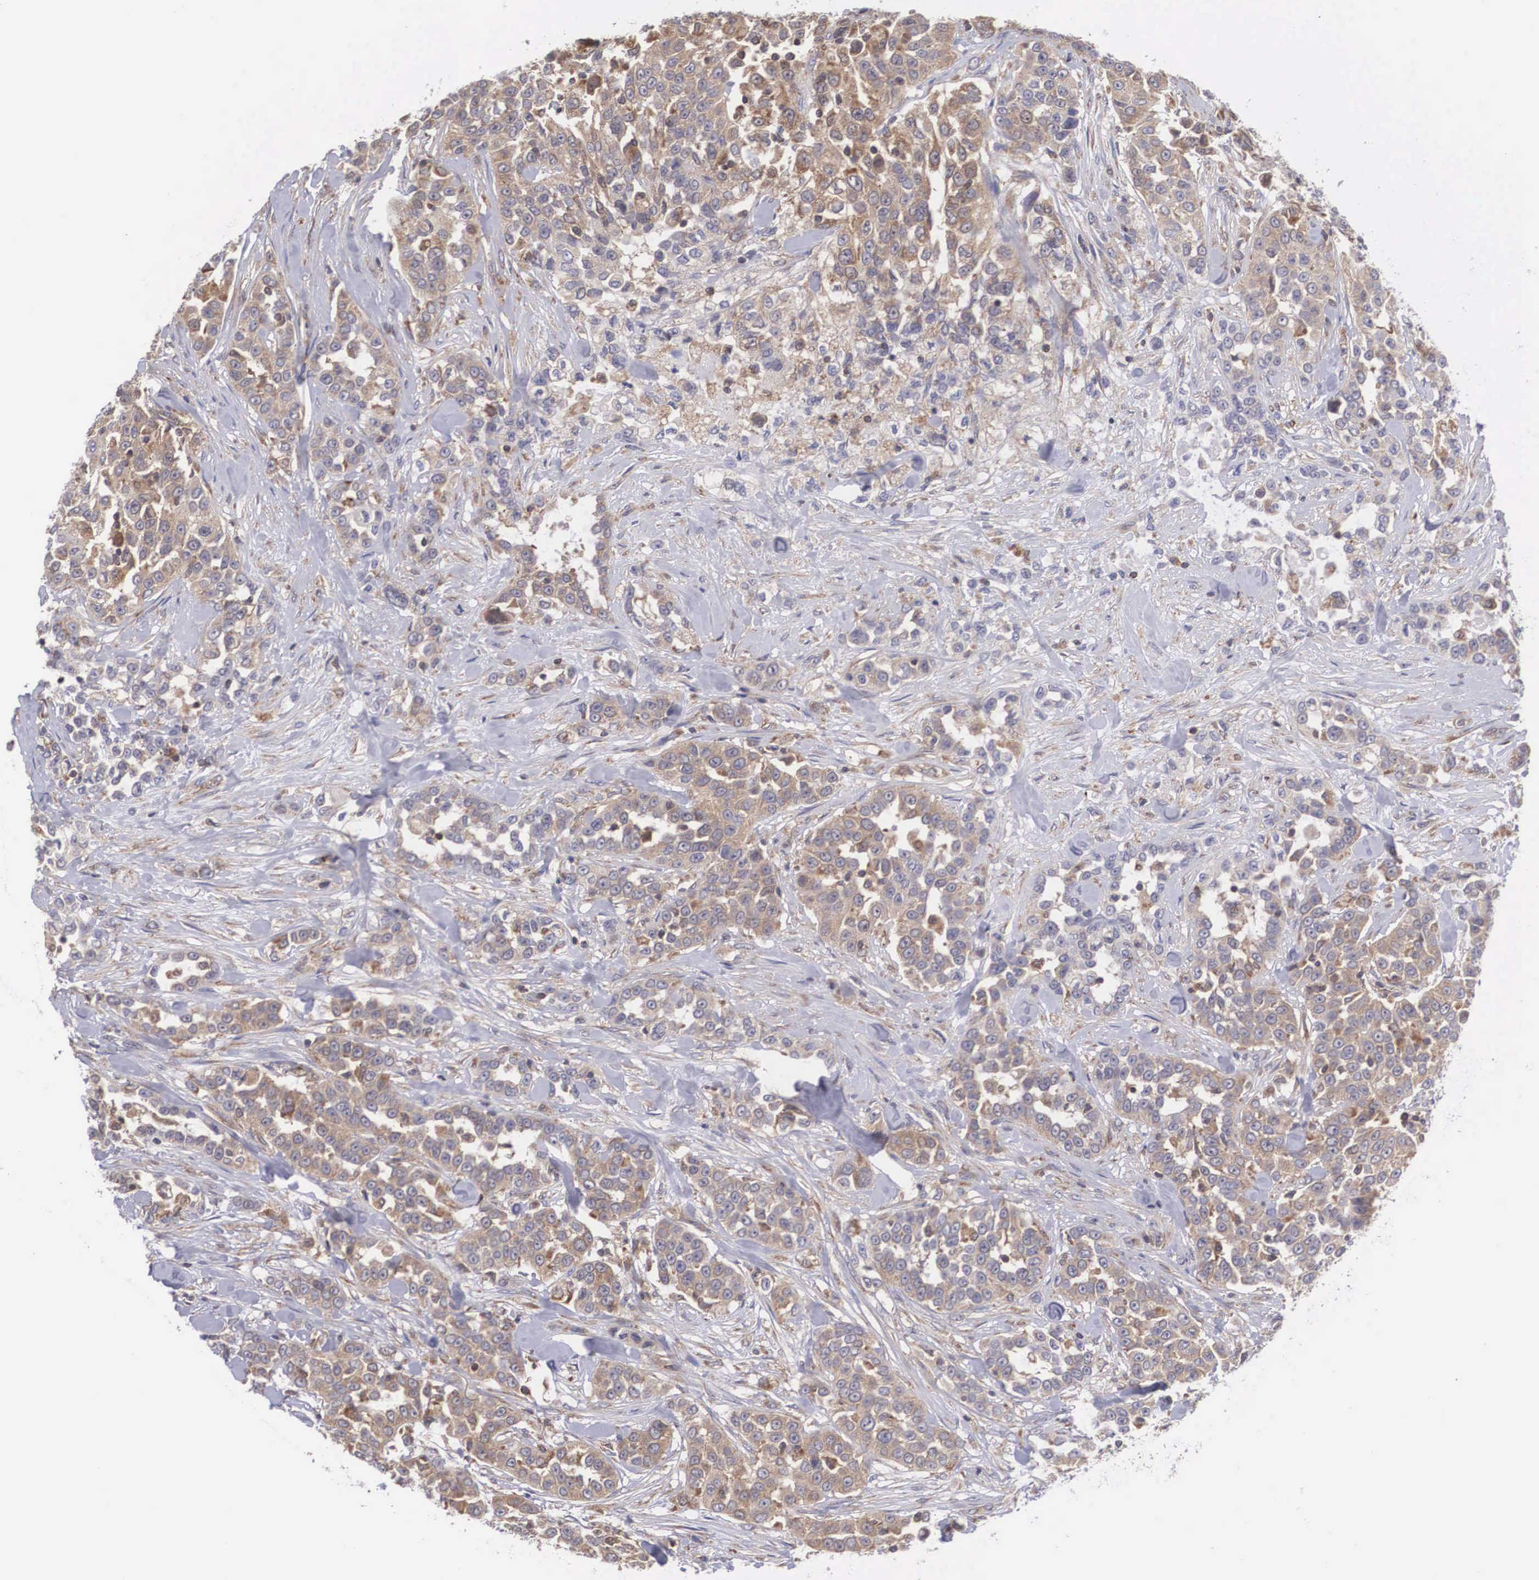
{"staining": {"intensity": "weak", "quantity": ">75%", "location": "cytoplasmic/membranous"}, "tissue": "urothelial cancer", "cell_type": "Tumor cells", "image_type": "cancer", "snomed": [{"axis": "morphology", "description": "Urothelial carcinoma, High grade"}, {"axis": "topography", "description": "Urinary bladder"}], "caption": "Immunohistochemistry histopathology image of urothelial carcinoma (high-grade) stained for a protein (brown), which demonstrates low levels of weak cytoplasmic/membranous staining in approximately >75% of tumor cells.", "gene": "DHRS1", "patient": {"sex": "female", "age": 80}}